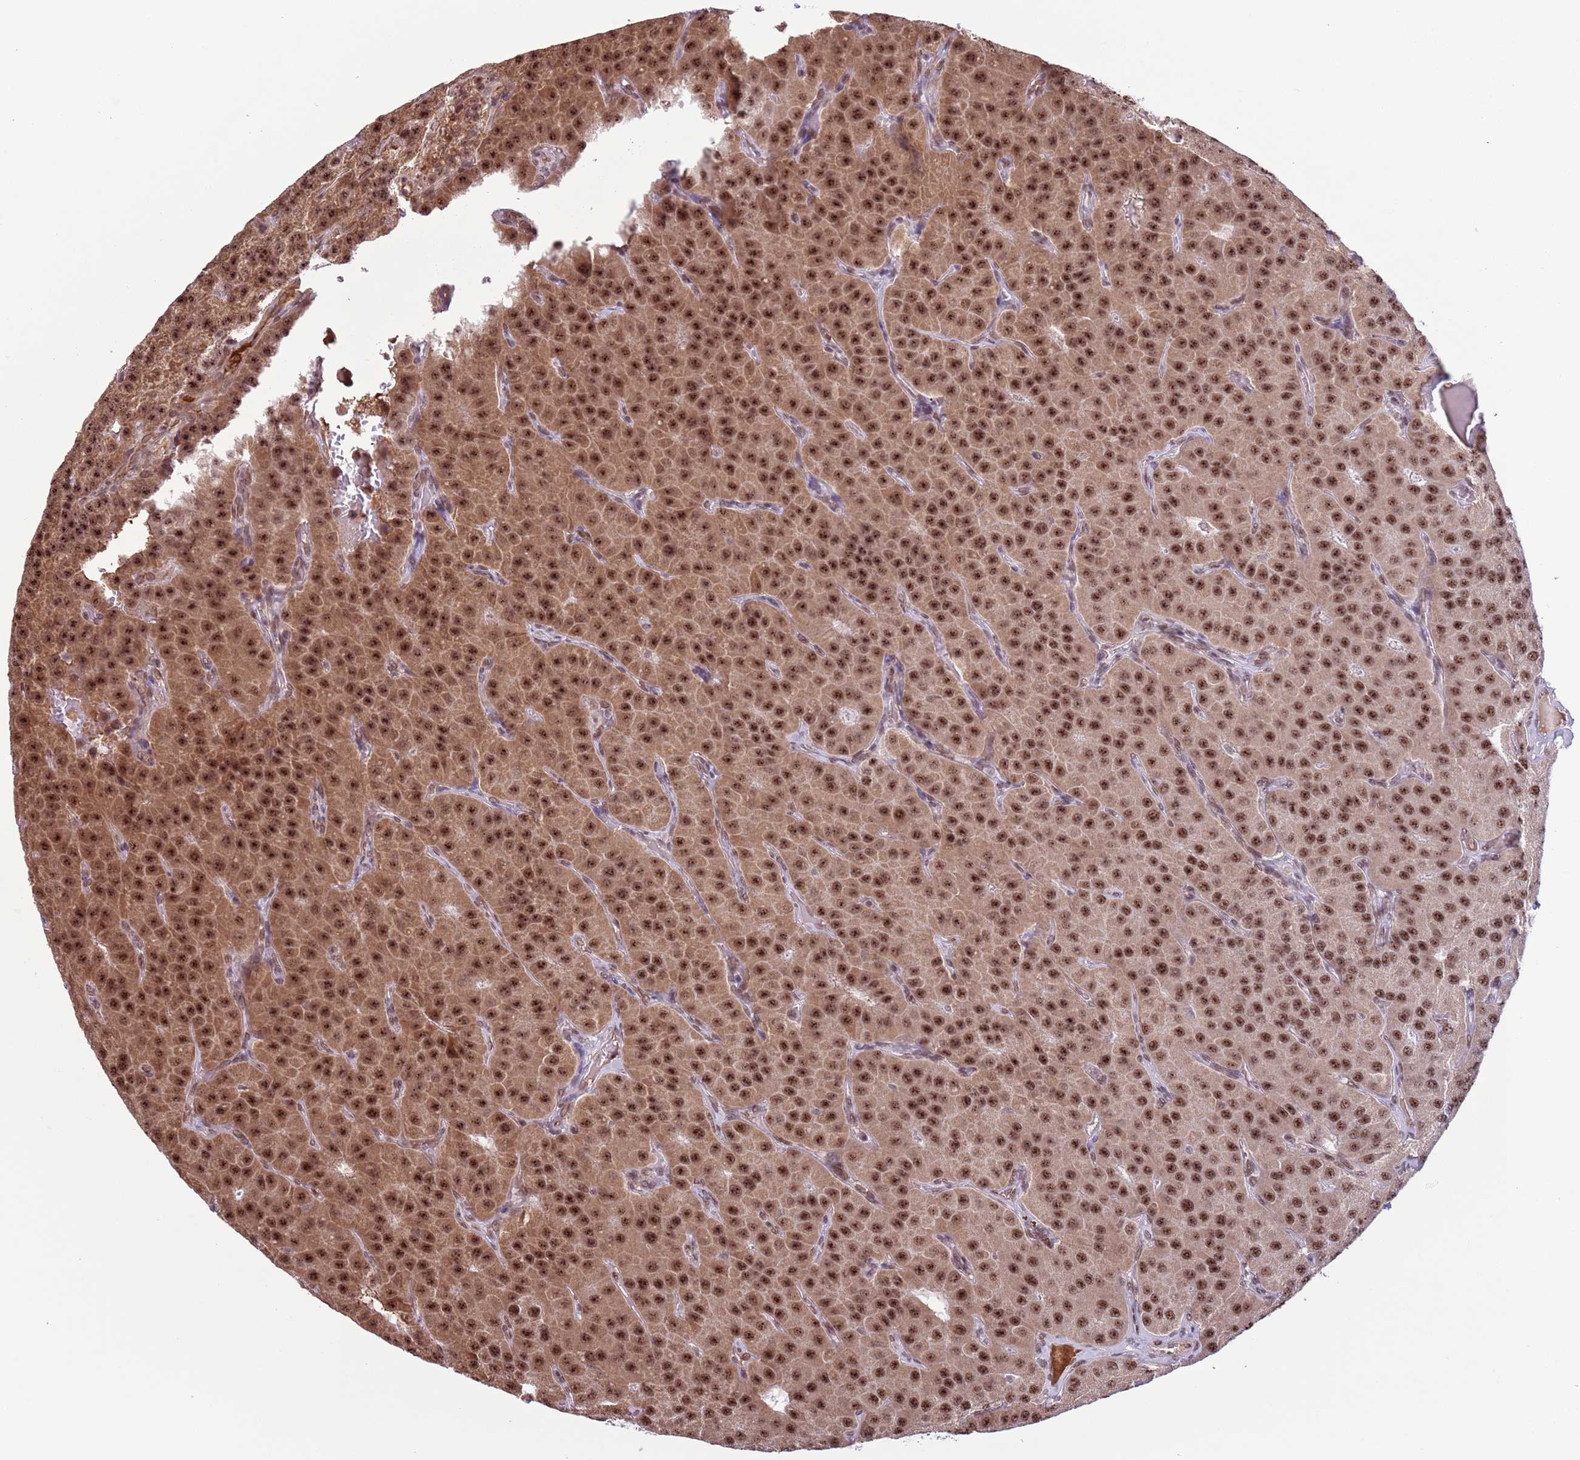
{"staining": {"intensity": "moderate", "quantity": ">75%", "location": "cytoplasmic/membranous,nuclear"}, "tissue": "parathyroid gland", "cell_type": "Glandular cells", "image_type": "normal", "snomed": [{"axis": "morphology", "description": "Normal tissue, NOS"}, {"axis": "morphology", "description": "Adenoma, NOS"}, {"axis": "topography", "description": "Parathyroid gland"}], "caption": "Glandular cells reveal moderate cytoplasmic/membranous,nuclear staining in about >75% of cells in normal parathyroid gland. (DAB = brown stain, brightfield microscopy at high magnification).", "gene": "SIPA1L3", "patient": {"sex": "female", "age": 86}}